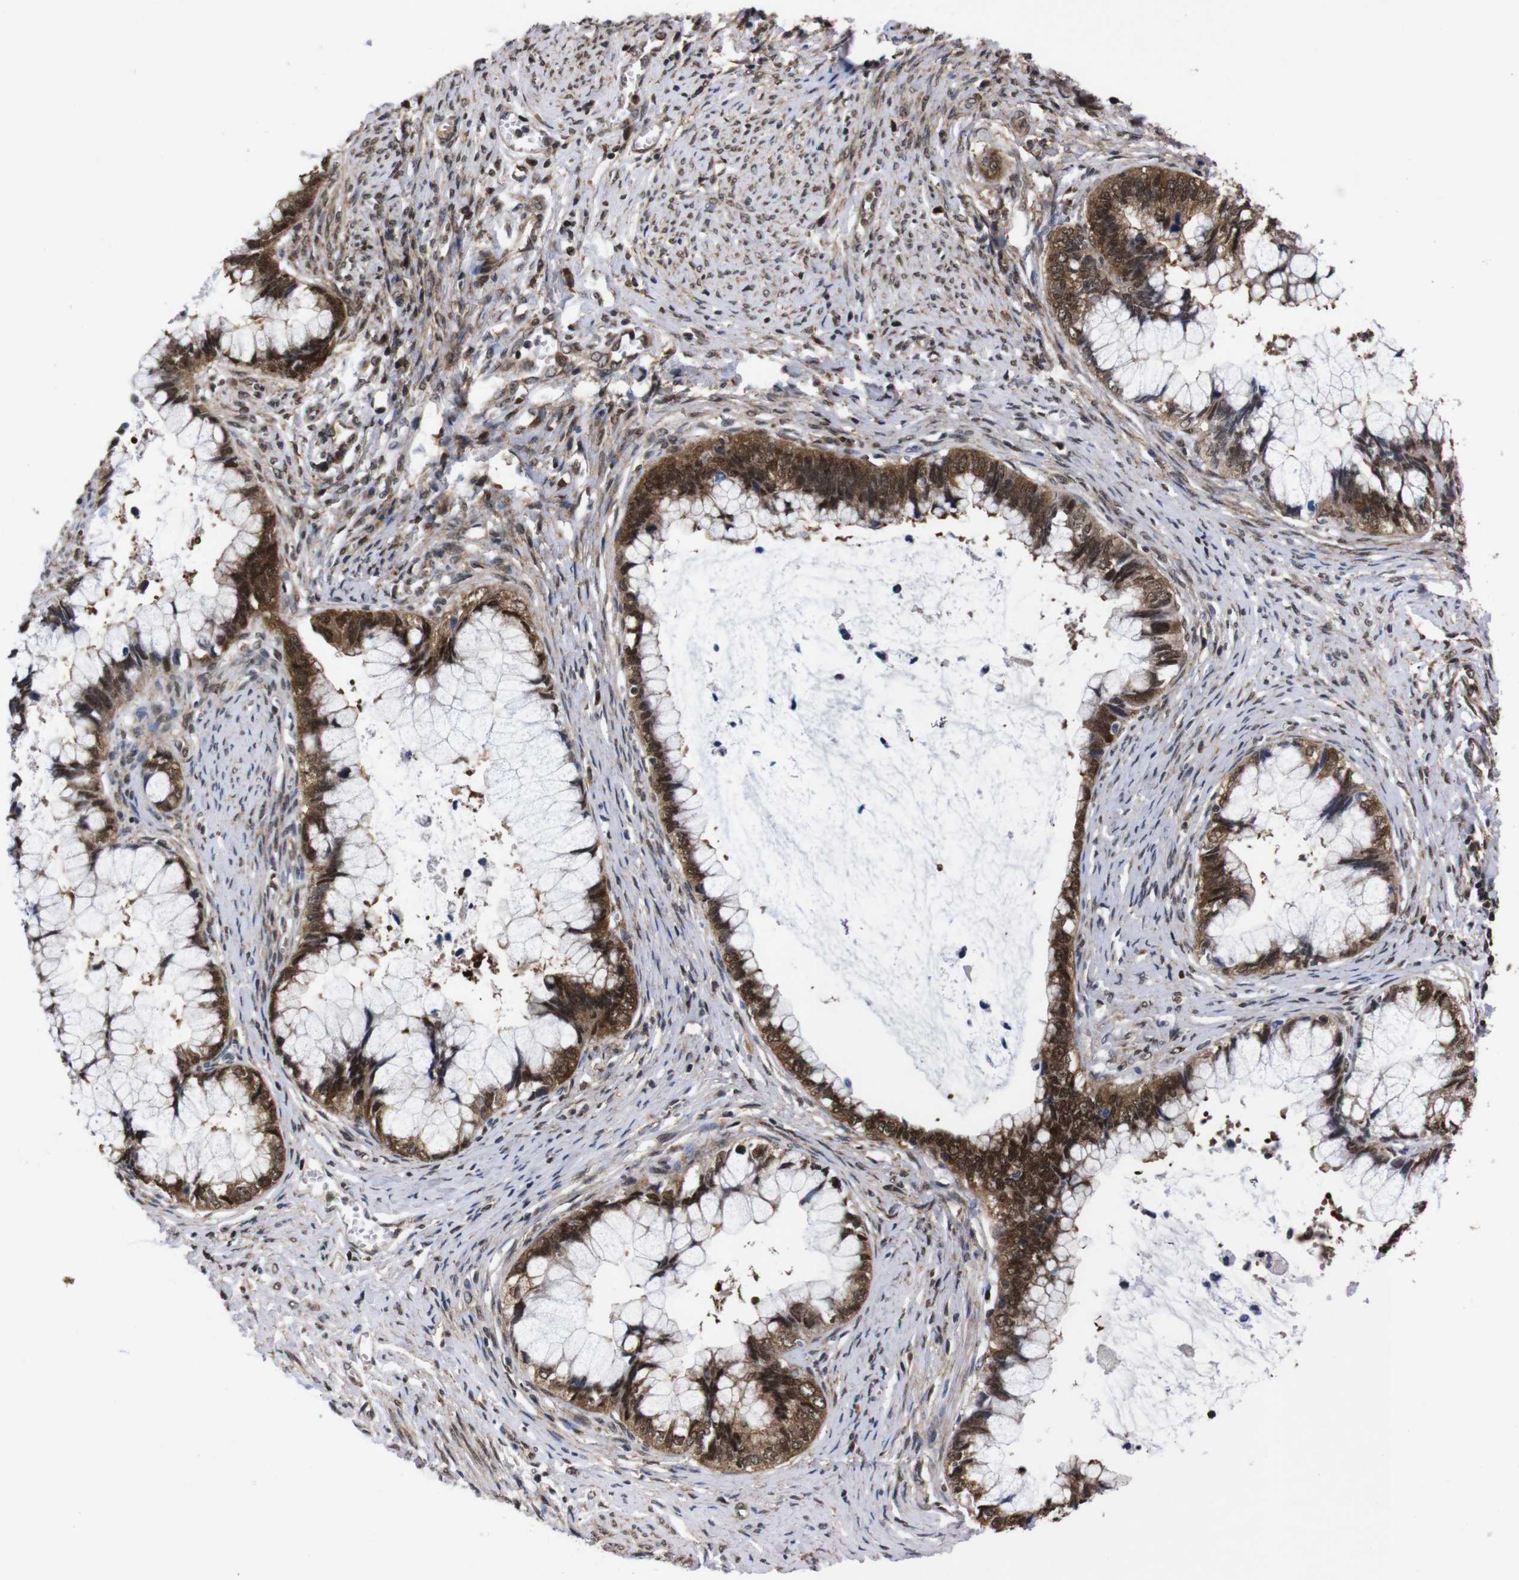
{"staining": {"intensity": "moderate", "quantity": ">75%", "location": "cytoplasmic/membranous,nuclear"}, "tissue": "cervical cancer", "cell_type": "Tumor cells", "image_type": "cancer", "snomed": [{"axis": "morphology", "description": "Adenocarcinoma, NOS"}, {"axis": "topography", "description": "Cervix"}], "caption": "The micrograph reveals immunohistochemical staining of cervical cancer (adenocarcinoma). There is moderate cytoplasmic/membranous and nuclear positivity is appreciated in approximately >75% of tumor cells. Nuclei are stained in blue.", "gene": "UBQLN2", "patient": {"sex": "female", "age": 44}}